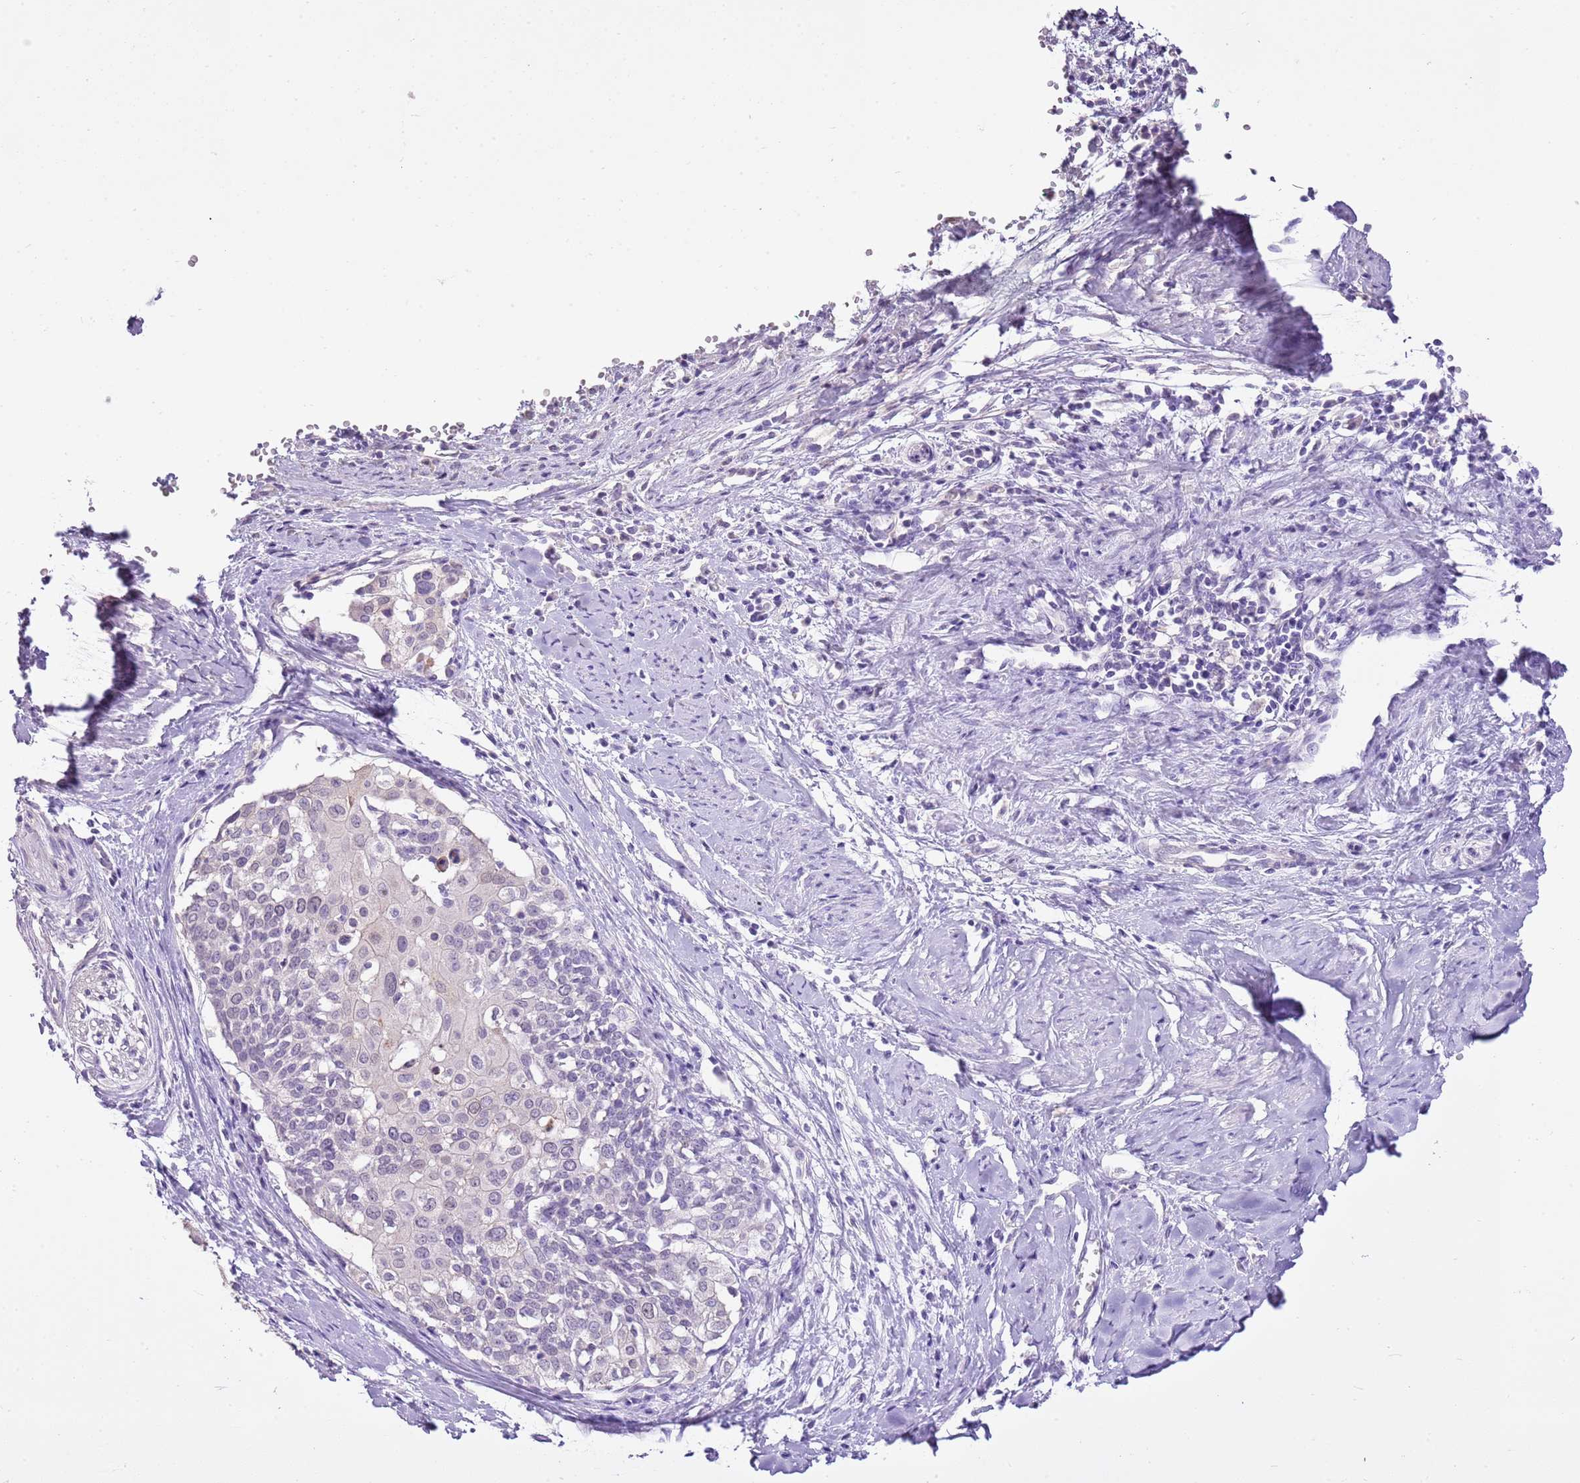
{"staining": {"intensity": "negative", "quantity": "none", "location": "none"}, "tissue": "cervical cancer", "cell_type": "Tumor cells", "image_type": "cancer", "snomed": [{"axis": "morphology", "description": "Squamous cell carcinoma, NOS"}, {"axis": "topography", "description": "Cervix"}], "caption": "Image shows no protein staining in tumor cells of squamous cell carcinoma (cervical) tissue. The staining is performed using DAB brown chromogen with nuclei counter-stained in using hematoxylin.", "gene": "XPO7", "patient": {"sex": "female", "age": 44}}